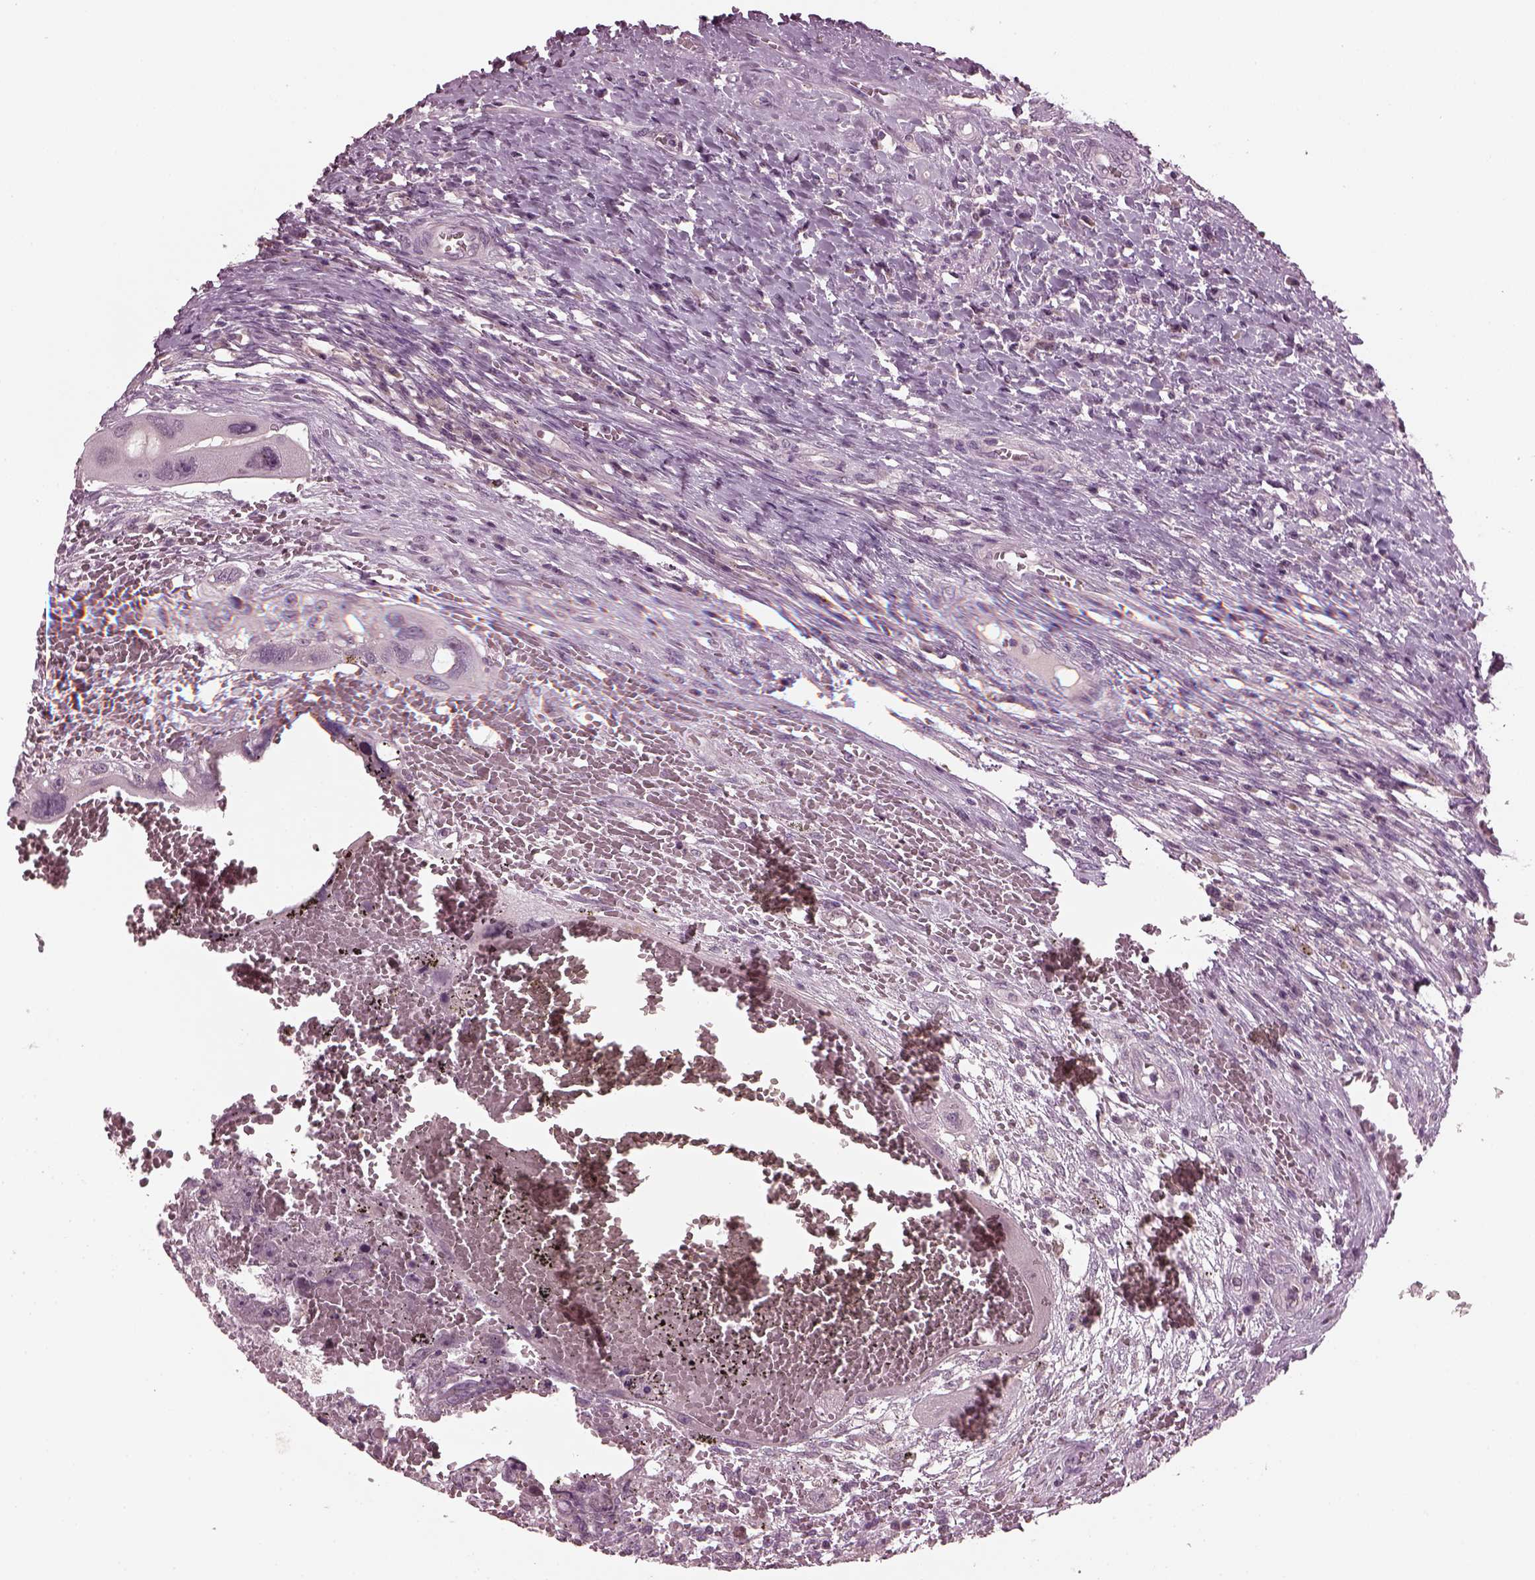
{"staining": {"intensity": "negative", "quantity": "none", "location": "none"}, "tissue": "testis cancer", "cell_type": "Tumor cells", "image_type": "cancer", "snomed": [{"axis": "morphology", "description": "Carcinoma, Embryonal, NOS"}, {"axis": "topography", "description": "Testis"}], "caption": "IHC of human embryonal carcinoma (testis) exhibits no positivity in tumor cells.", "gene": "CLCN4", "patient": {"sex": "male", "age": 26}}